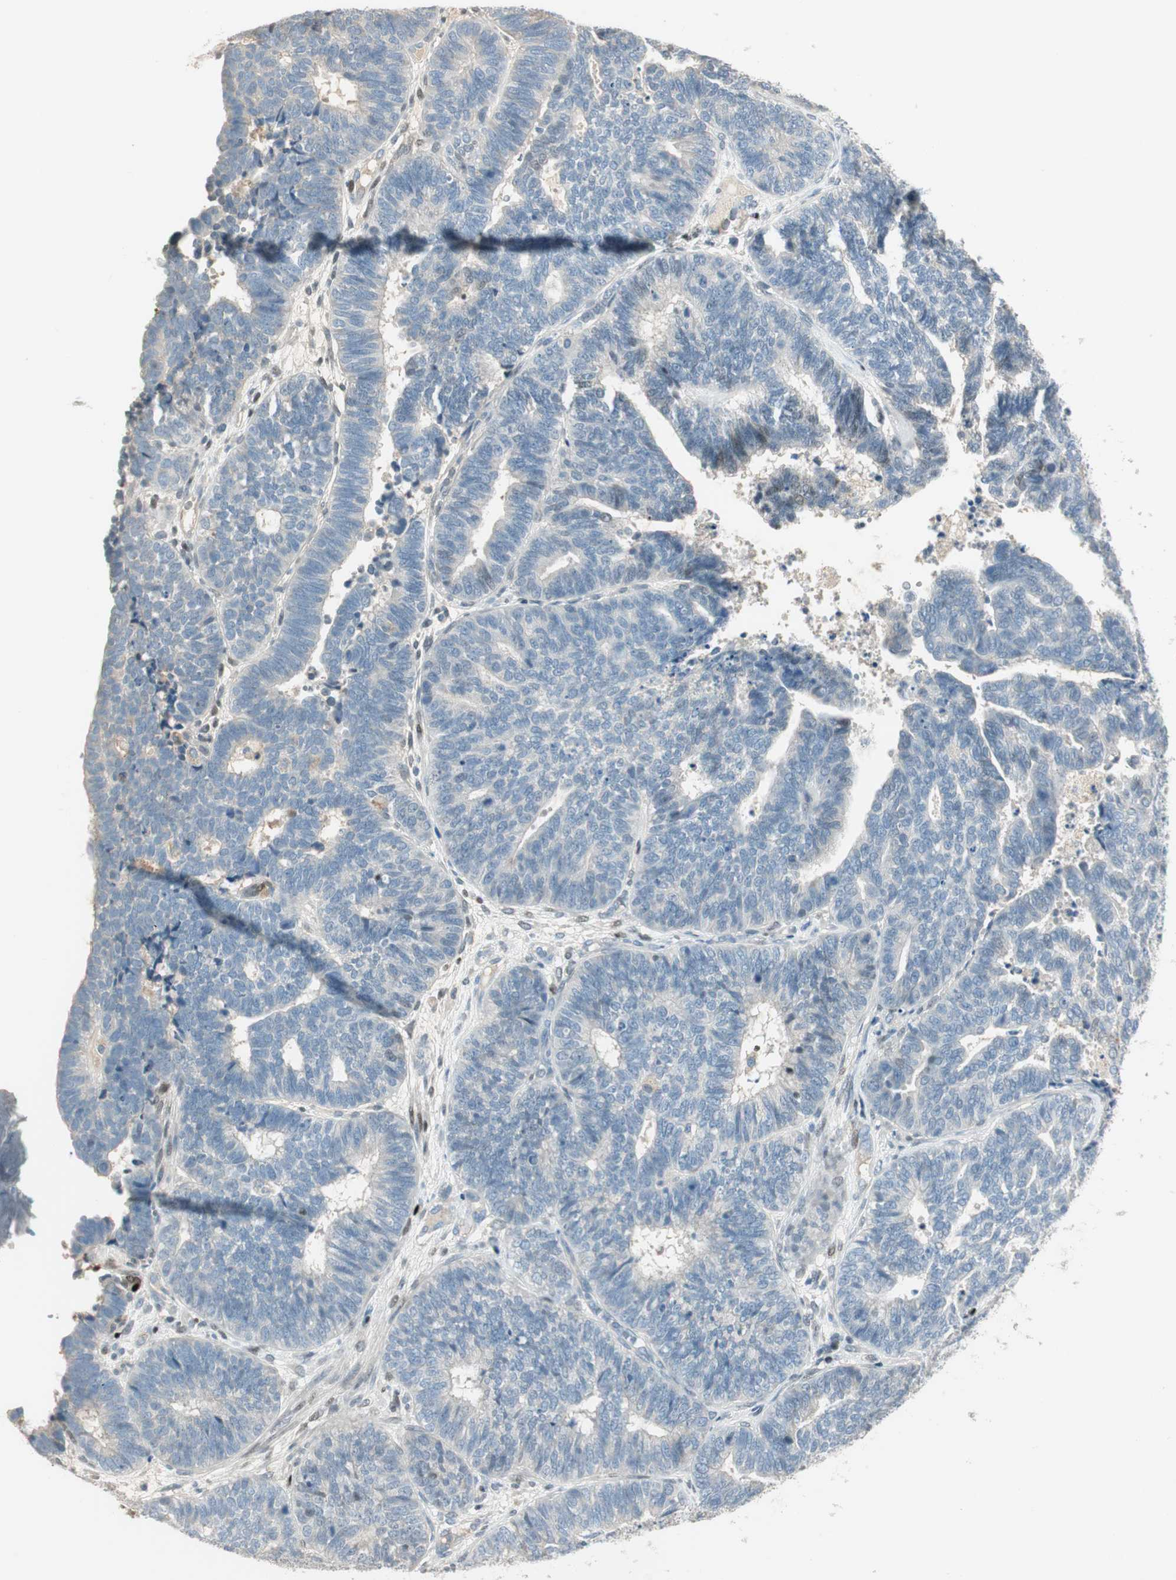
{"staining": {"intensity": "negative", "quantity": "none", "location": "none"}, "tissue": "endometrial cancer", "cell_type": "Tumor cells", "image_type": "cancer", "snomed": [{"axis": "morphology", "description": "Adenocarcinoma, NOS"}, {"axis": "topography", "description": "Endometrium"}], "caption": "This photomicrograph is of endometrial adenocarcinoma stained with IHC to label a protein in brown with the nuclei are counter-stained blue. There is no positivity in tumor cells.", "gene": "RUNX2", "patient": {"sex": "female", "age": 70}}